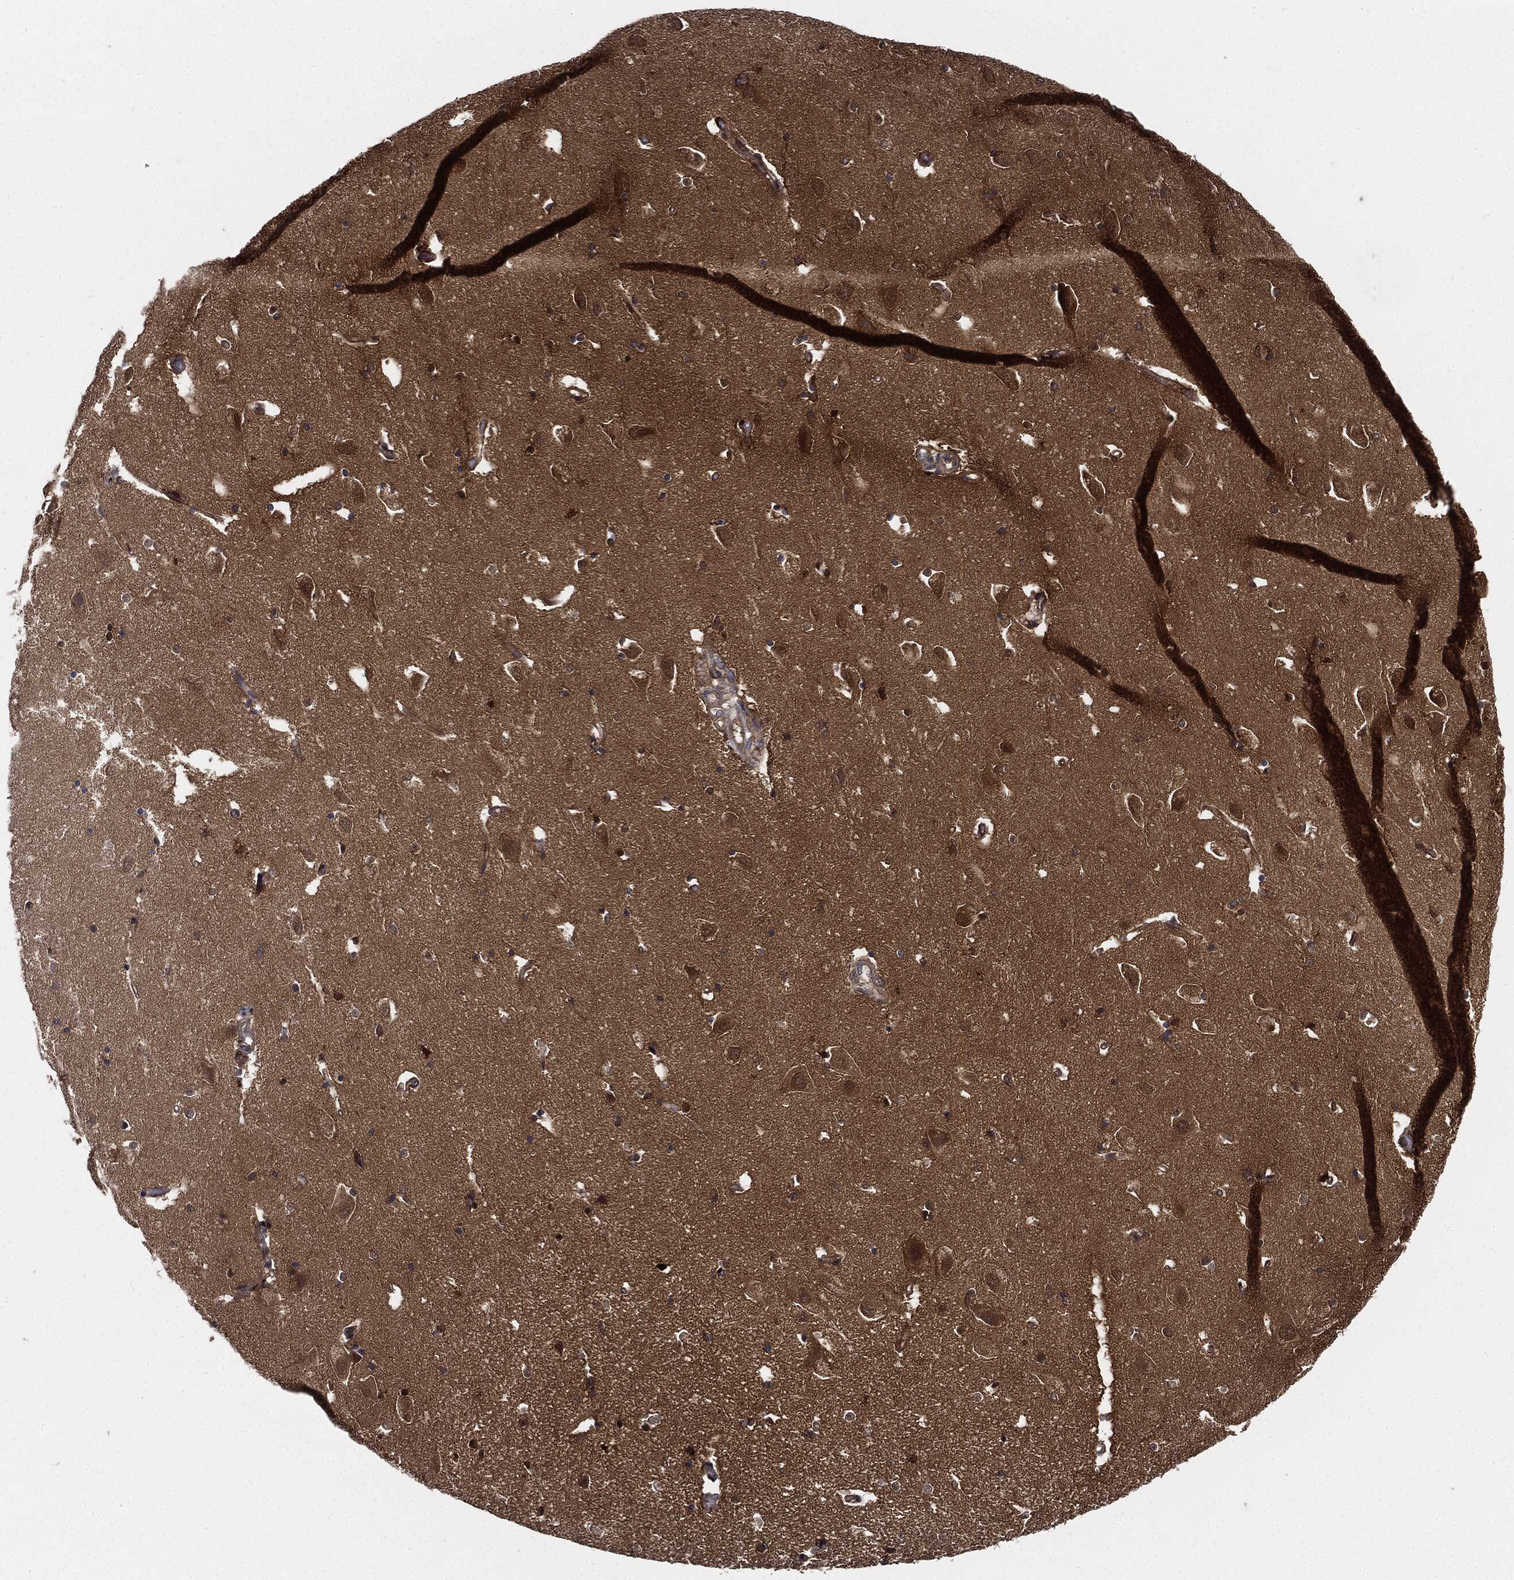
{"staining": {"intensity": "negative", "quantity": "none", "location": "none"}, "tissue": "hippocampus", "cell_type": "Glial cells", "image_type": "normal", "snomed": [{"axis": "morphology", "description": "Normal tissue, NOS"}, {"axis": "topography", "description": "Lateral ventricle wall"}, {"axis": "topography", "description": "Hippocampus"}], "caption": "Immunohistochemistry (IHC) image of normal human hippocampus stained for a protein (brown), which reveals no staining in glial cells. (Stains: DAB (3,3'-diaminobenzidine) IHC with hematoxylin counter stain, Microscopy: brightfield microscopy at high magnification).", "gene": "XPNPEP1", "patient": {"sex": "female", "age": 63}}